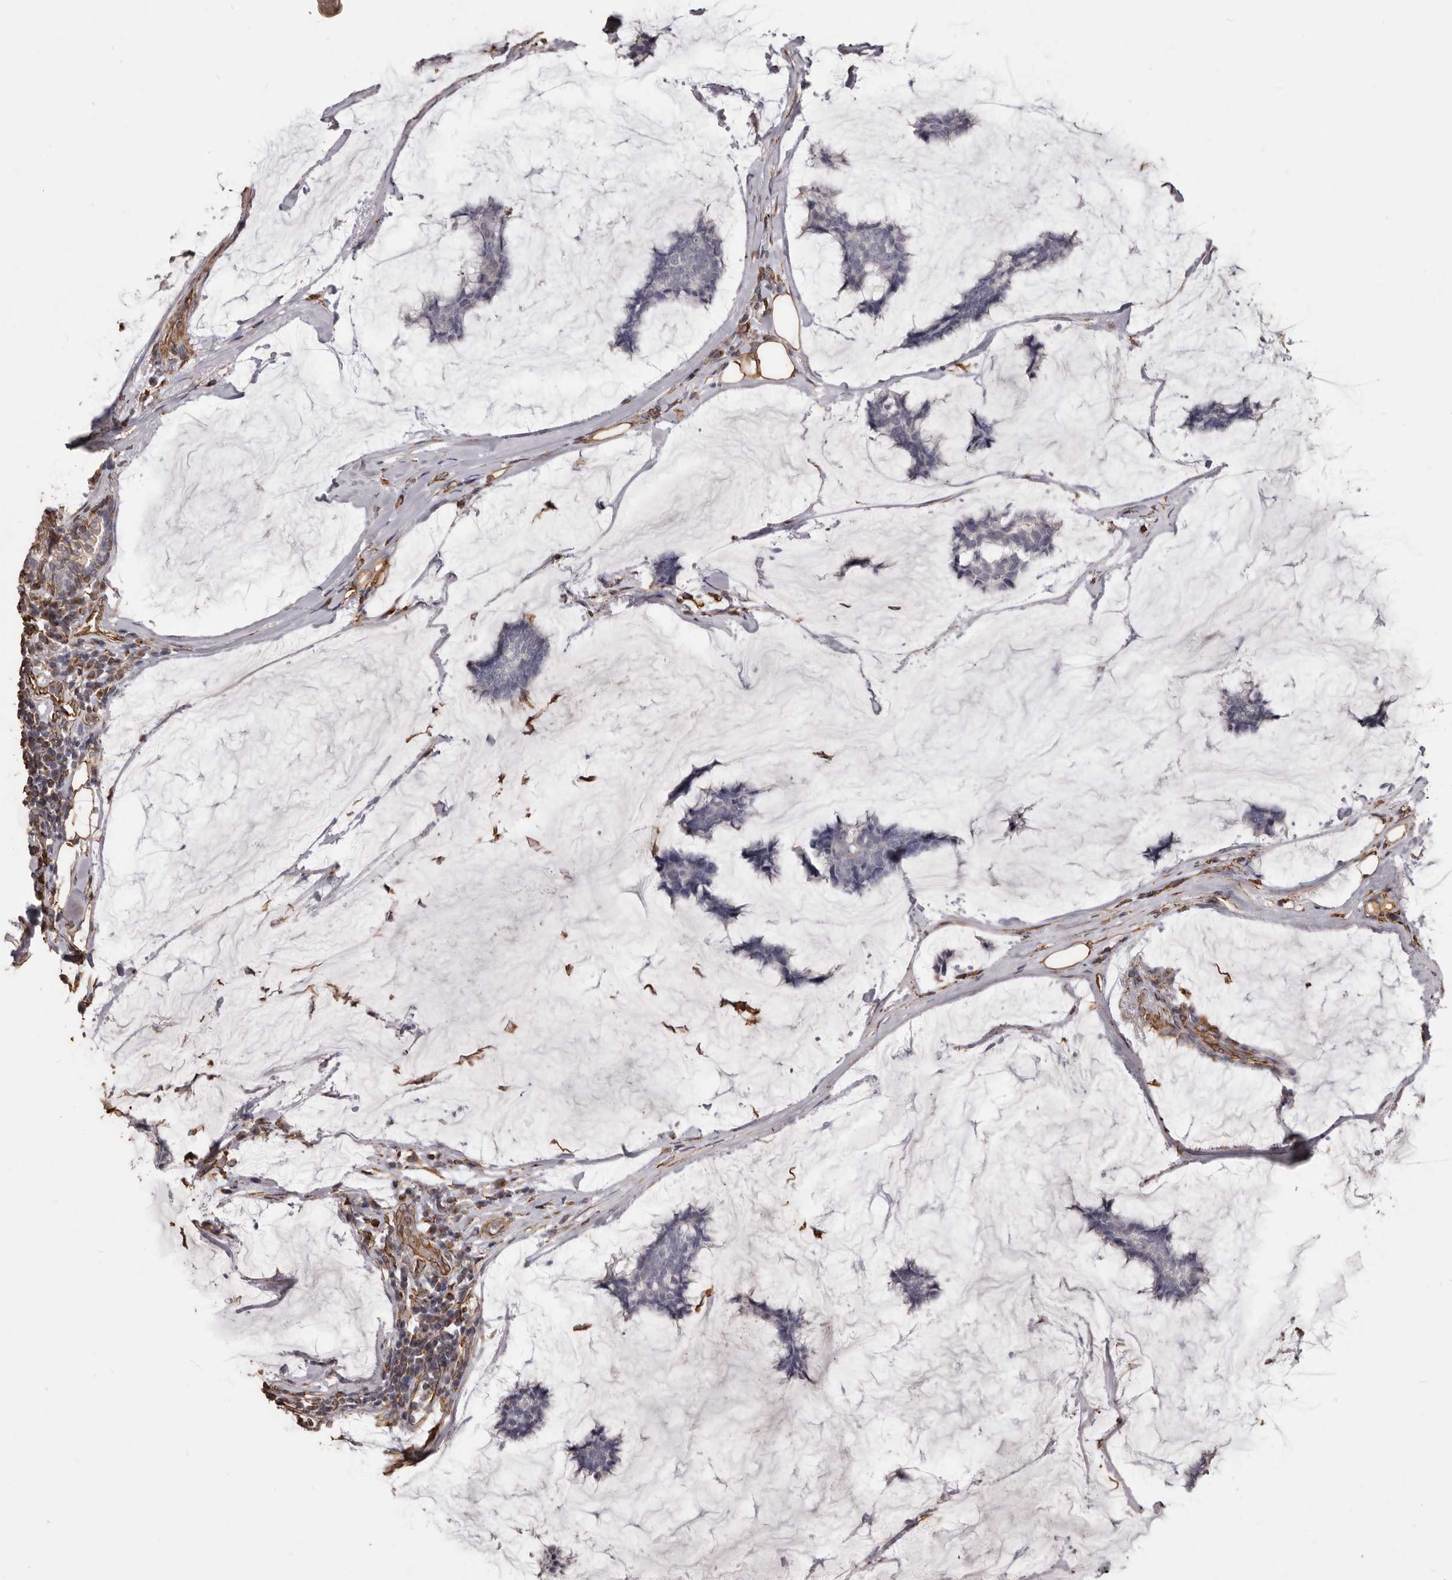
{"staining": {"intensity": "negative", "quantity": "none", "location": "none"}, "tissue": "breast cancer", "cell_type": "Tumor cells", "image_type": "cancer", "snomed": [{"axis": "morphology", "description": "Duct carcinoma"}, {"axis": "topography", "description": "Breast"}], "caption": "DAB immunohistochemical staining of breast cancer (invasive ductal carcinoma) reveals no significant staining in tumor cells.", "gene": "MTURN", "patient": {"sex": "female", "age": 93}}